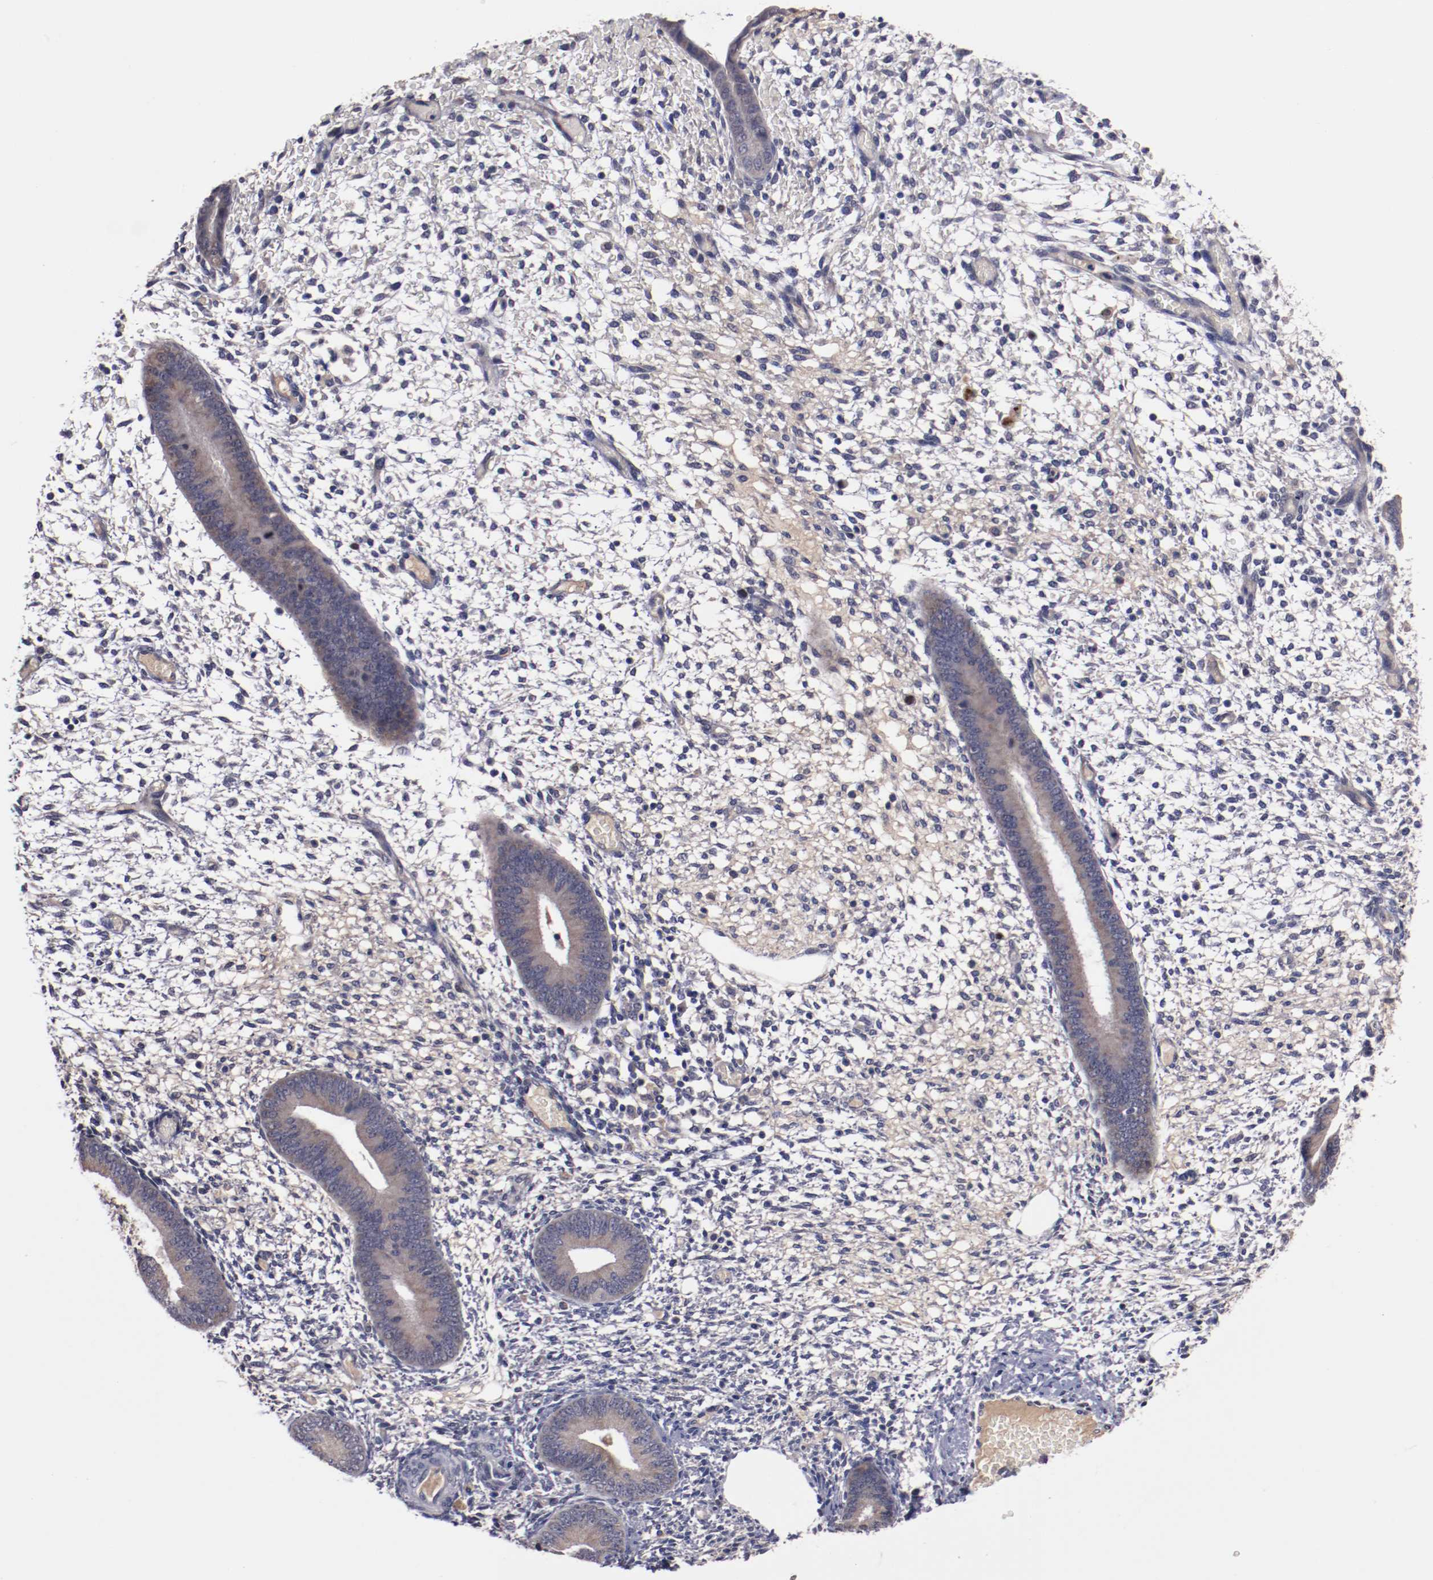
{"staining": {"intensity": "weak", "quantity": "<25%", "location": "cytoplasmic/membranous"}, "tissue": "endometrium", "cell_type": "Cells in endometrial stroma", "image_type": "normal", "snomed": [{"axis": "morphology", "description": "Normal tissue, NOS"}, {"axis": "topography", "description": "Endometrium"}], "caption": "Endometrium was stained to show a protein in brown. There is no significant positivity in cells in endometrial stroma.", "gene": "FAM81A", "patient": {"sex": "female", "age": 42}}